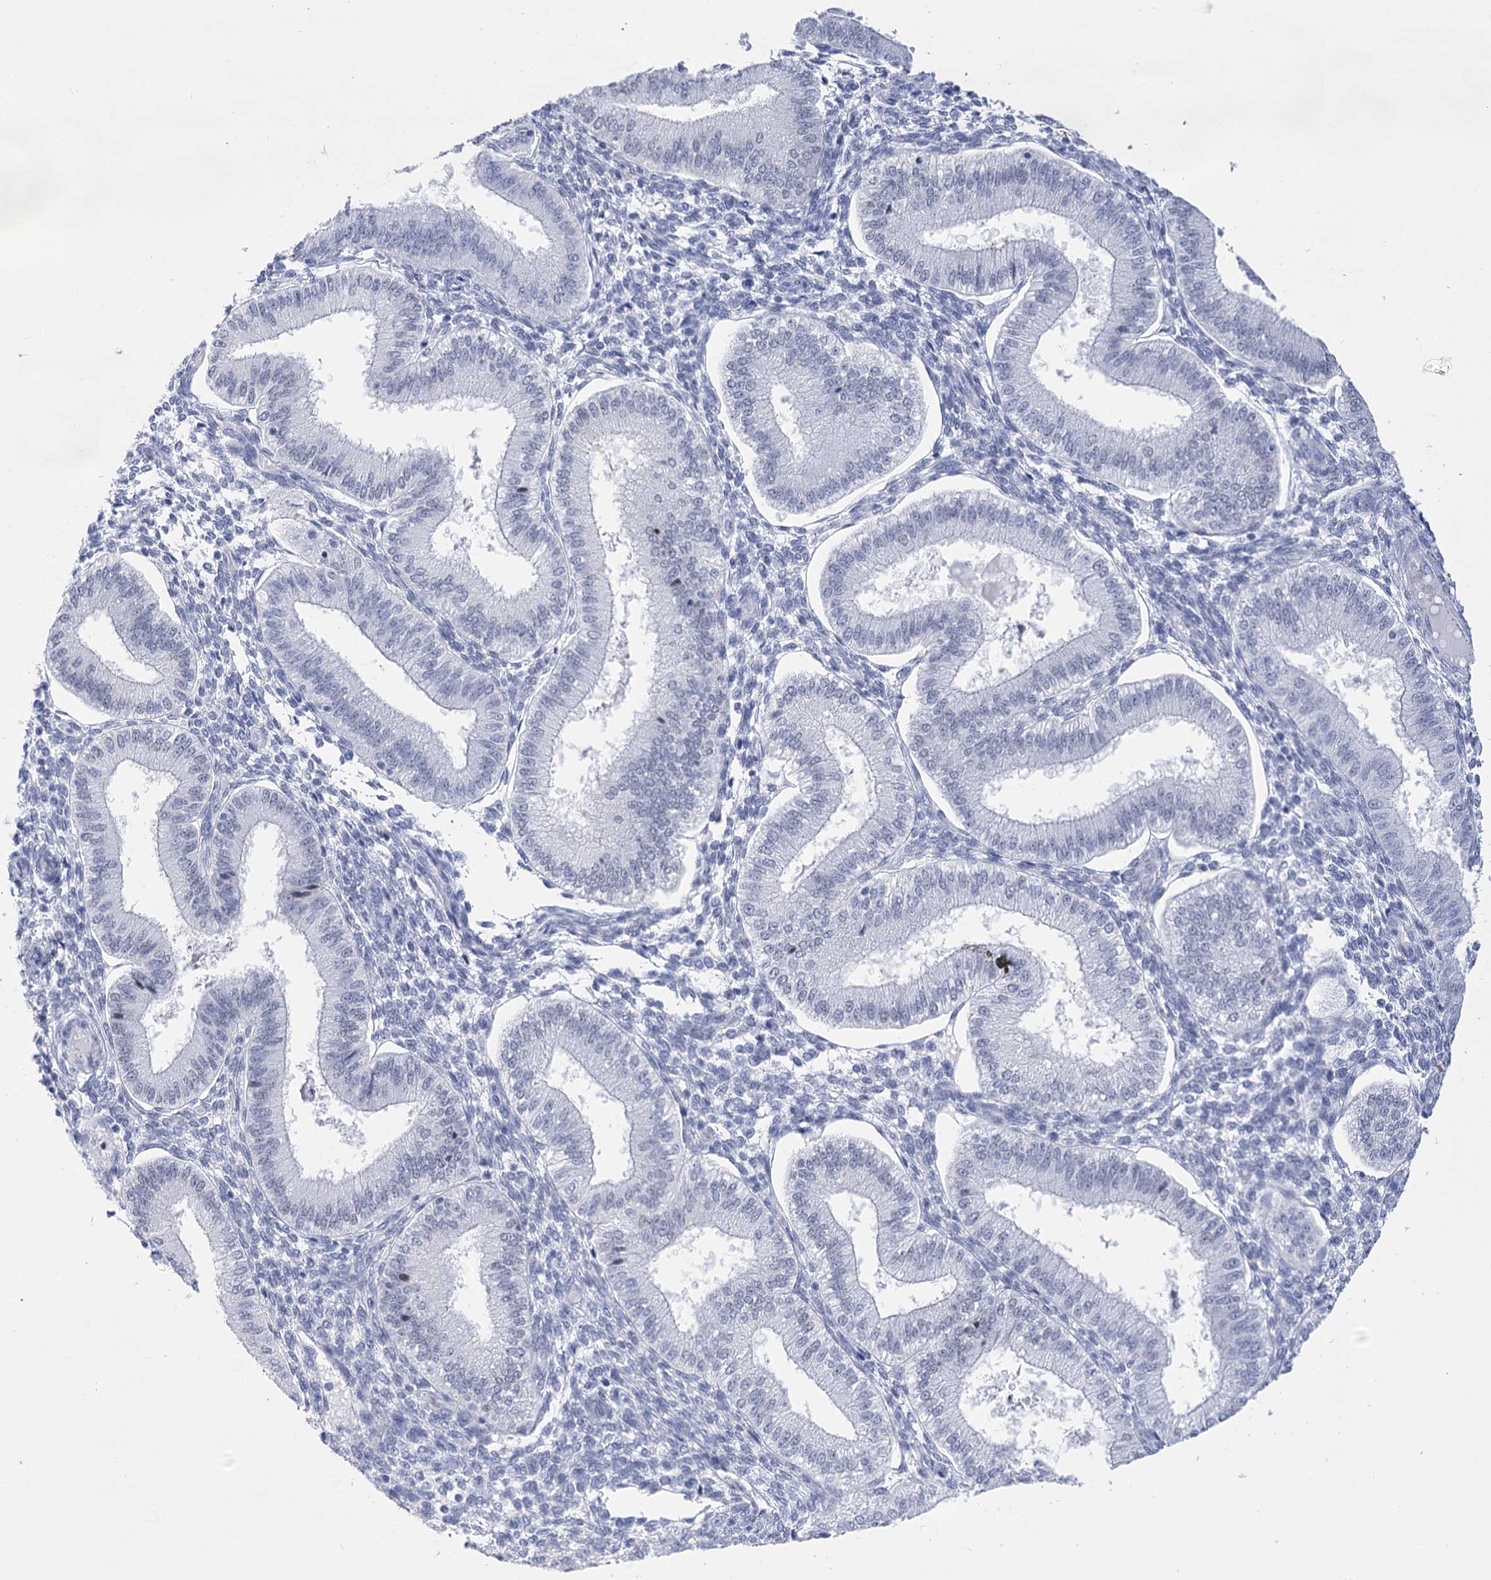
{"staining": {"intensity": "negative", "quantity": "none", "location": "none"}, "tissue": "endometrium", "cell_type": "Cells in endometrial stroma", "image_type": "normal", "snomed": [{"axis": "morphology", "description": "Normal tissue, NOS"}, {"axis": "topography", "description": "Endometrium"}], "caption": "Immunohistochemical staining of normal endometrium displays no significant expression in cells in endometrial stroma.", "gene": "HORMAD1", "patient": {"sex": "female", "age": 39}}